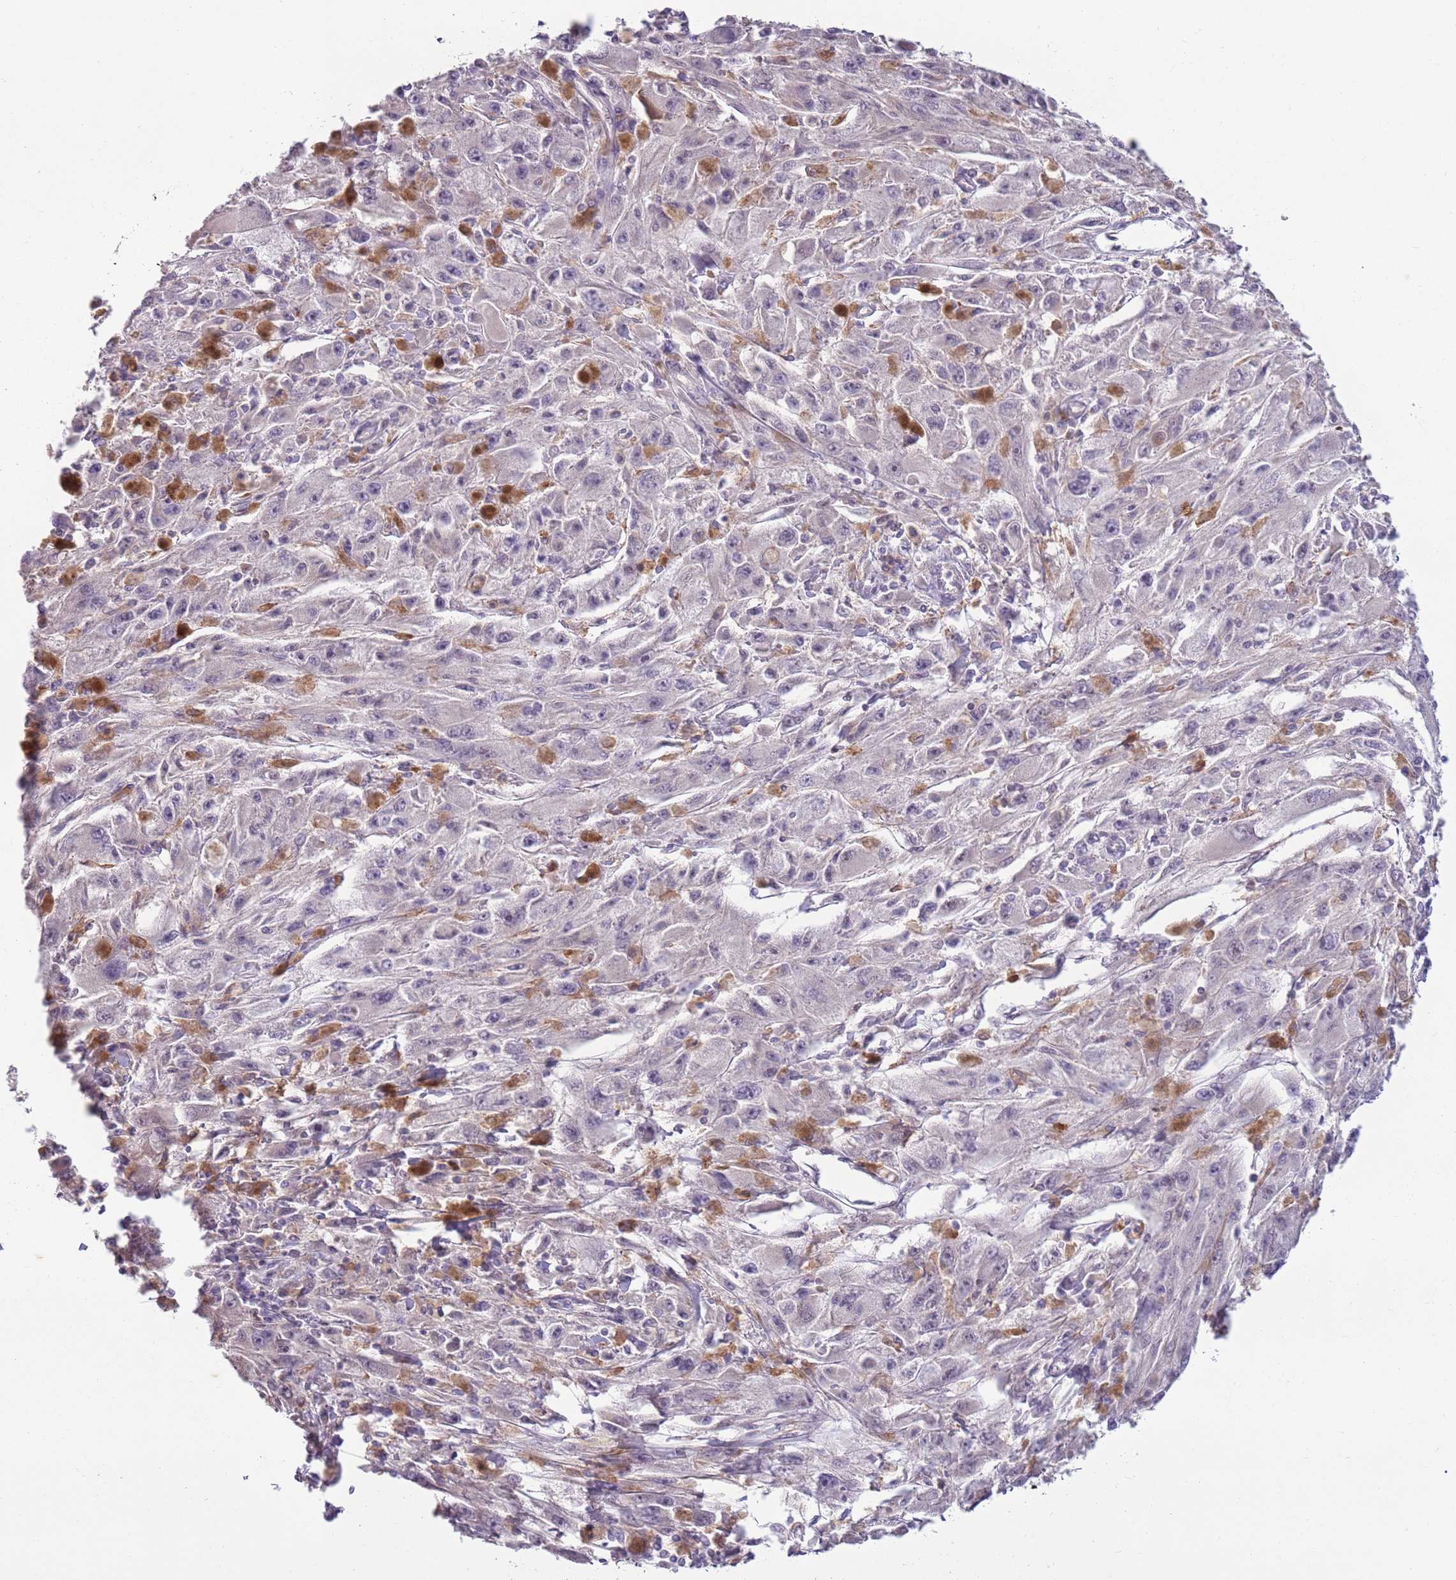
{"staining": {"intensity": "negative", "quantity": "none", "location": "none"}, "tissue": "melanoma", "cell_type": "Tumor cells", "image_type": "cancer", "snomed": [{"axis": "morphology", "description": "Malignant melanoma, Metastatic site"}, {"axis": "topography", "description": "Skin"}], "caption": "This is an immunohistochemistry (IHC) micrograph of human malignant melanoma (metastatic site). There is no positivity in tumor cells.", "gene": "CAPN9", "patient": {"sex": "male", "age": 53}}